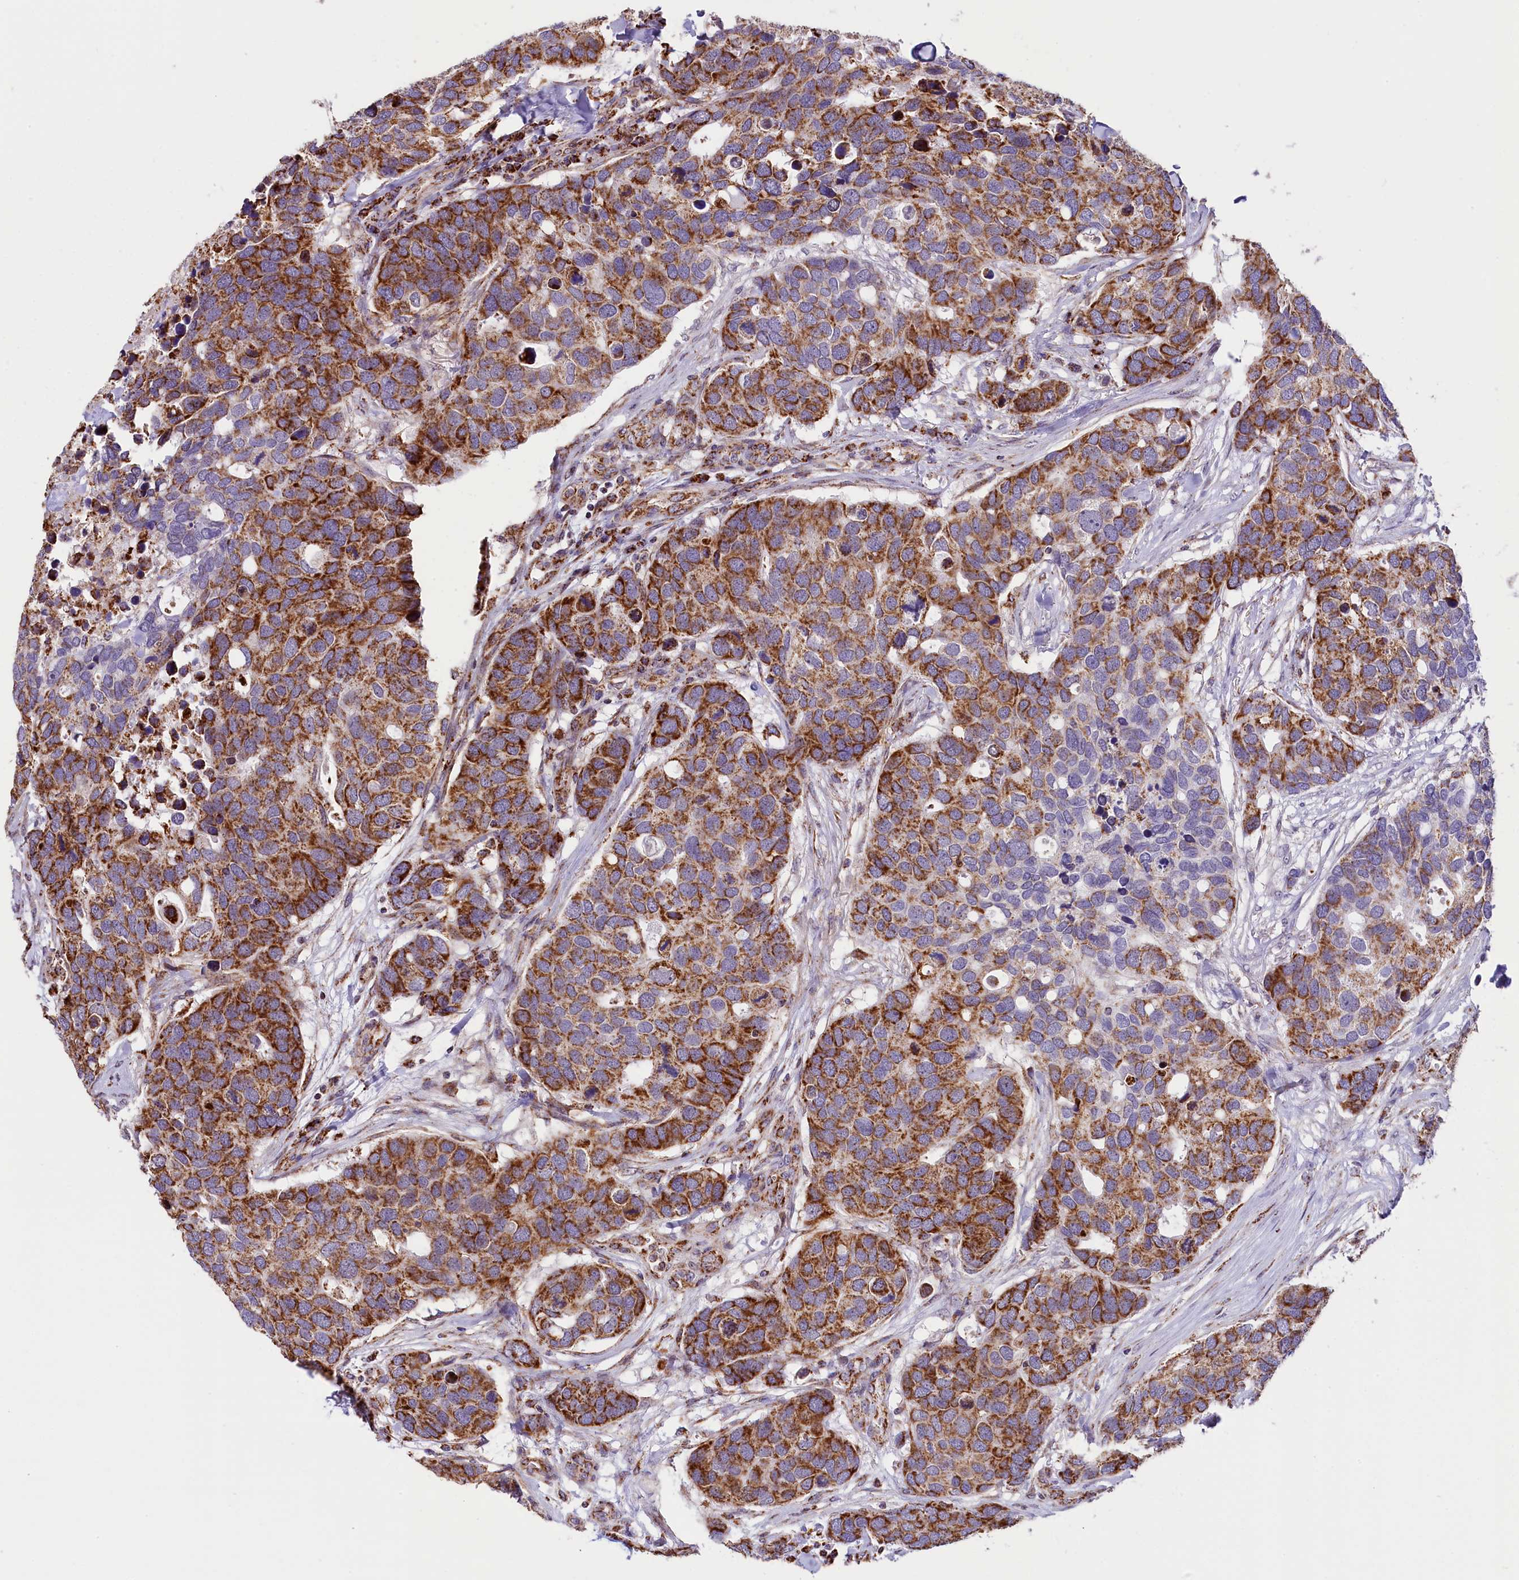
{"staining": {"intensity": "strong", "quantity": ">75%", "location": "cytoplasmic/membranous"}, "tissue": "breast cancer", "cell_type": "Tumor cells", "image_type": "cancer", "snomed": [{"axis": "morphology", "description": "Duct carcinoma"}, {"axis": "topography", "description": "Breast"}], "caption": "Immunohistochemistry (IHC) (DAB) staining of human breast cancer (invasive ductal carcinoma) exhibits strong cytoplasmic/membranous protein positivity in about >75% of tumor cells.", "gene": "NDUFA8", "patient": {"sex": "female", "age": 83}}